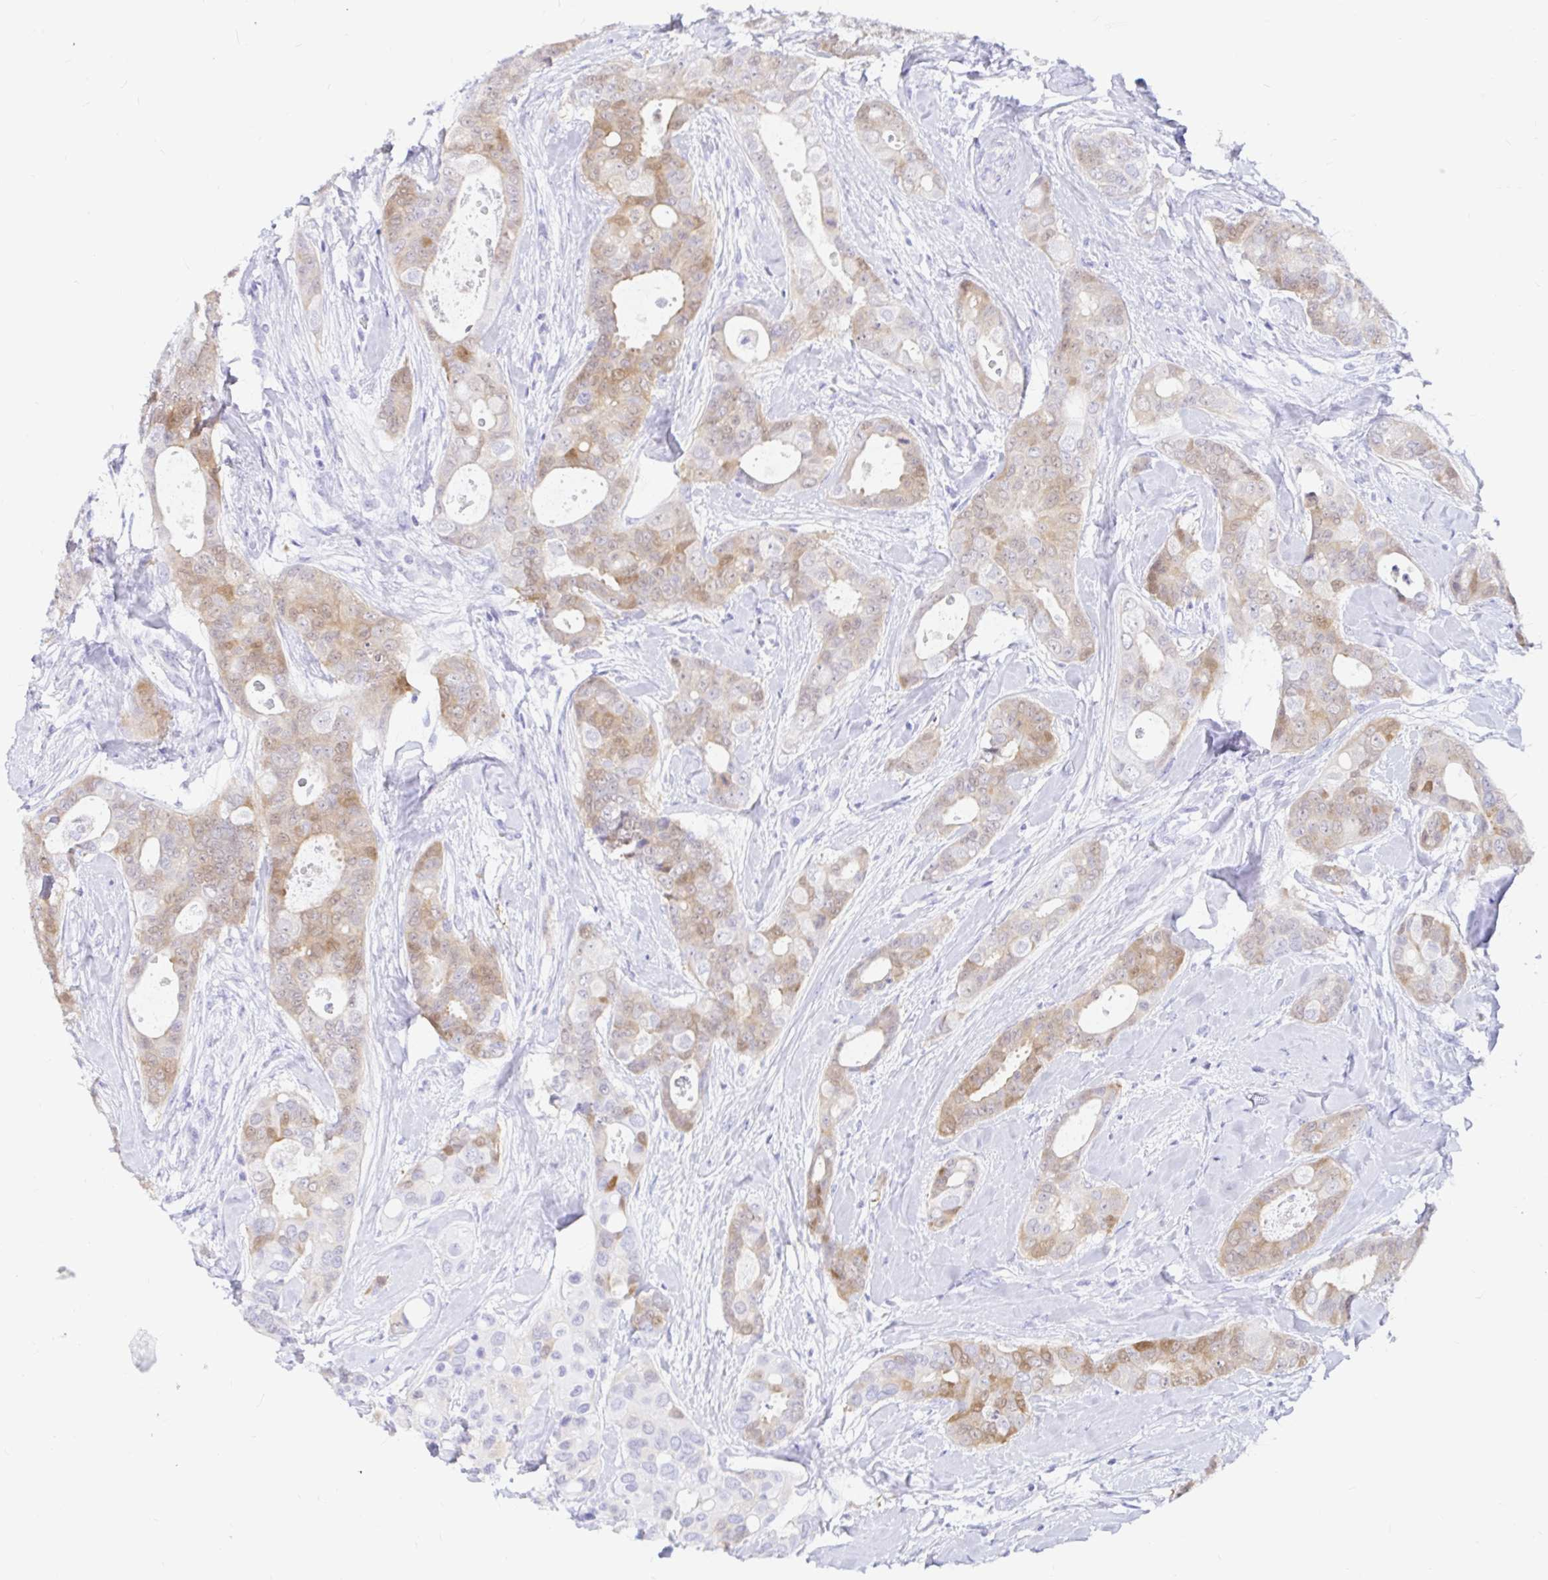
{"staining": {"intensity": "weak", "quantity": "25%-75%", "location": "cytoplasmic/membranous"}, "tissue": "breast cancer", "cell_type": "Tumor cells", "image_type": "cancer", "snomed": [{"axis": "morphology", "description": "Duct carcinoma"}, {"axis": "topography", "description": "Breast"}], "caption": "DAB (3,3'-diaminobenzidine) immunohistochemical staining of breast intraductal carcinoma demonstrates weak cytoplasmic/membranous protein staining in approximately 25%-75% of tumor cells.", "gene": "PPP1R1B", "patient": {"sex": "female", "age": 45}}